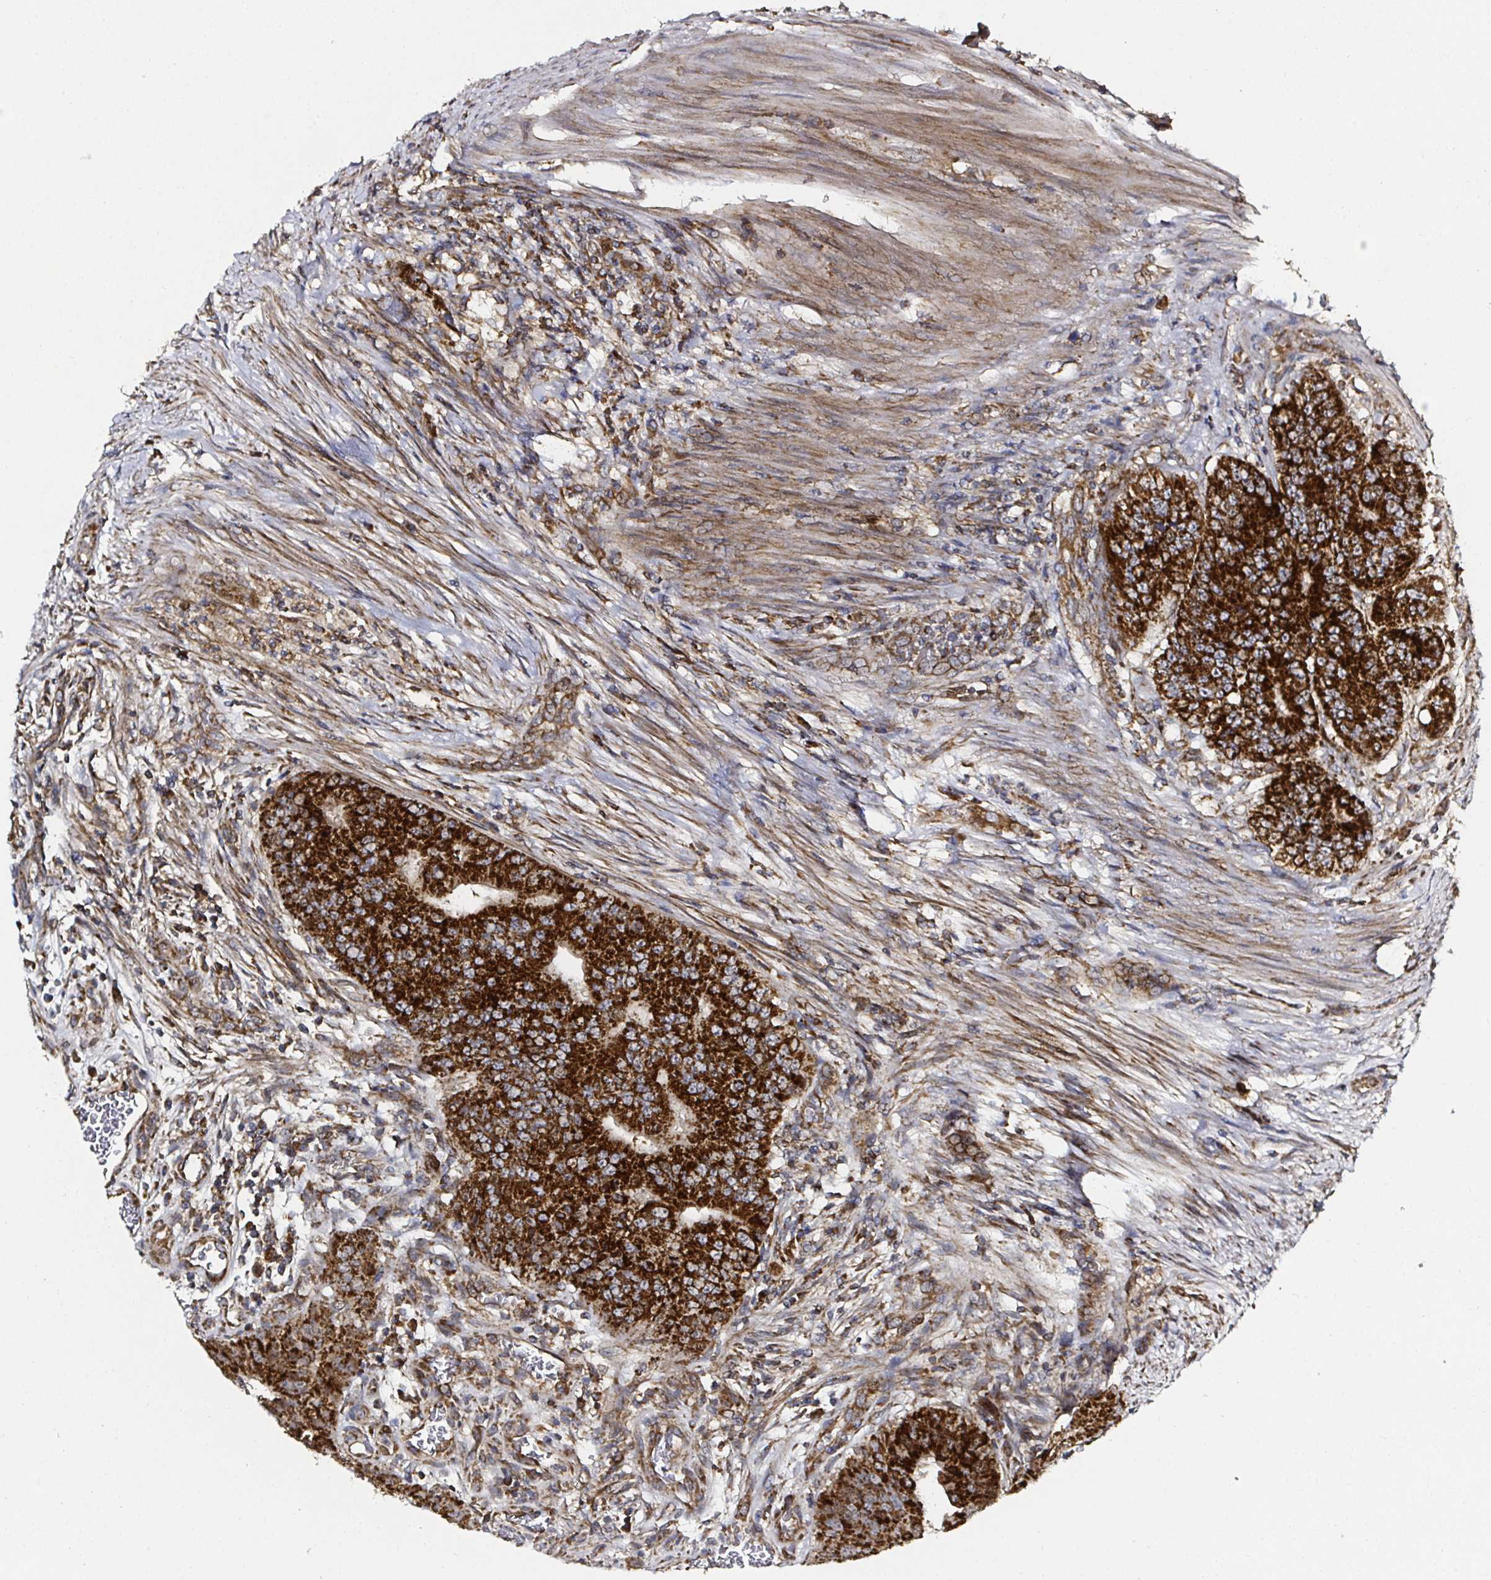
{"staining": {"intensity": "strong", "quantity": ">75%", "location": "cytoplasmic/membranous"}, "tissue": "colorectal cancer", "cell_type": "Tumor cells", "image_type": "cancer", "snomed": [{"axis": "morphology", "description": "Adenocarcinoma, NOS"}, {"axis": "topography", "description": "Colon"}], "caption": "Colorectal adenocarcinoma stained with a protein marker reveals strong staining in tumor cells.", "gene": "ATAD3B", "patient": {"sex": "female", "age": 48}}